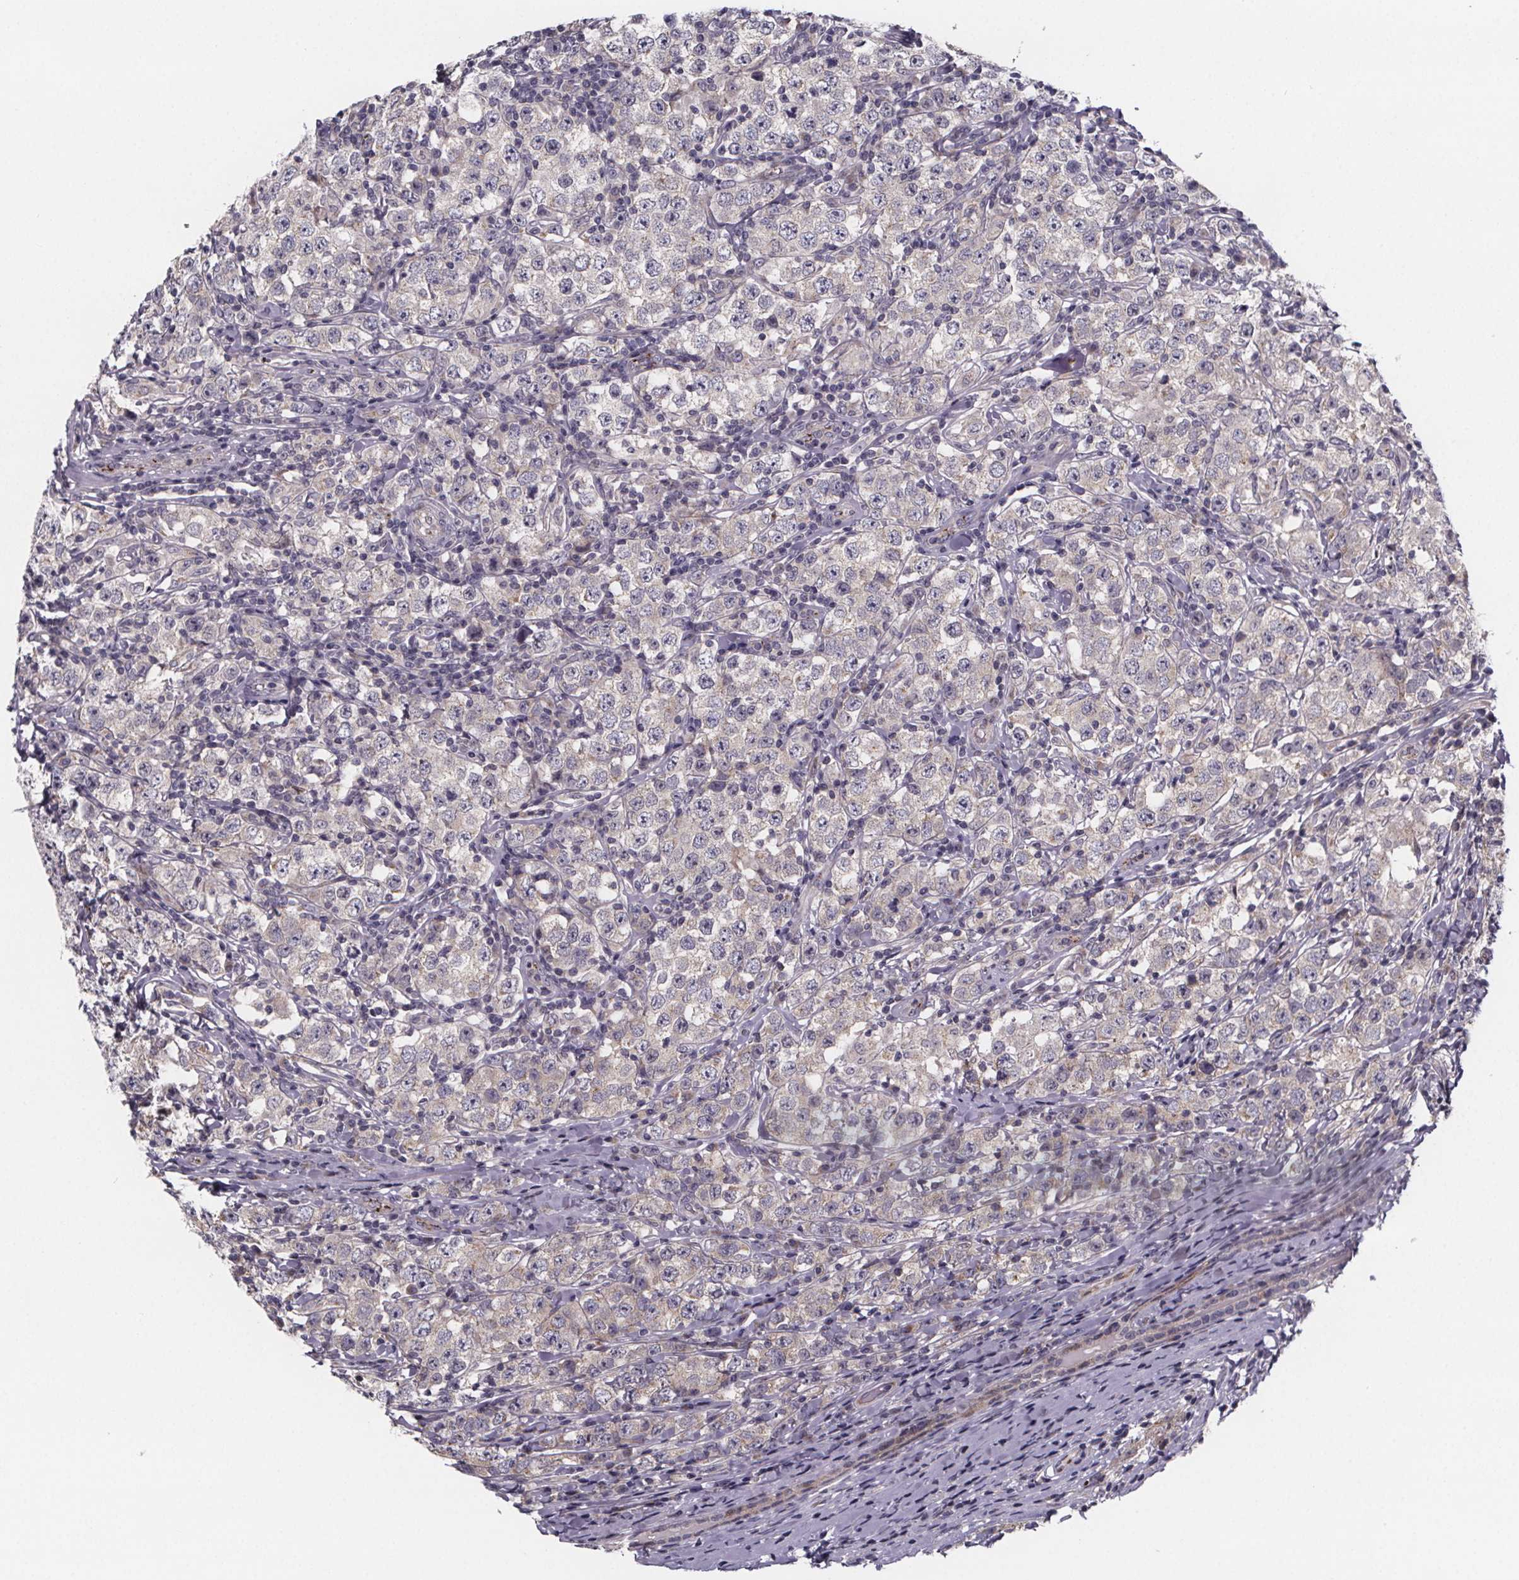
{"staining": {"intensity": "negative", "quantity": "none", "location": "none"}, "tissue": "testis cancer", "cell_type": "Tumor cells", "image_type": "cancer", "snomed": [{"axis": "morphology", "description": "Seminoma, NOS"}, {"axis": "morphology", "description": "Carcinoma, Embryonal, NOS"}, {"axis": "topography", "description": "Testis"}], "caption": "This is an immunohistochemistry (IHC) micrograph of embryonal carcinoma (testis). There is no positivity in tumor cells.", "gene": "NDST1", "patient": {"sex": "male", "age": 41}}